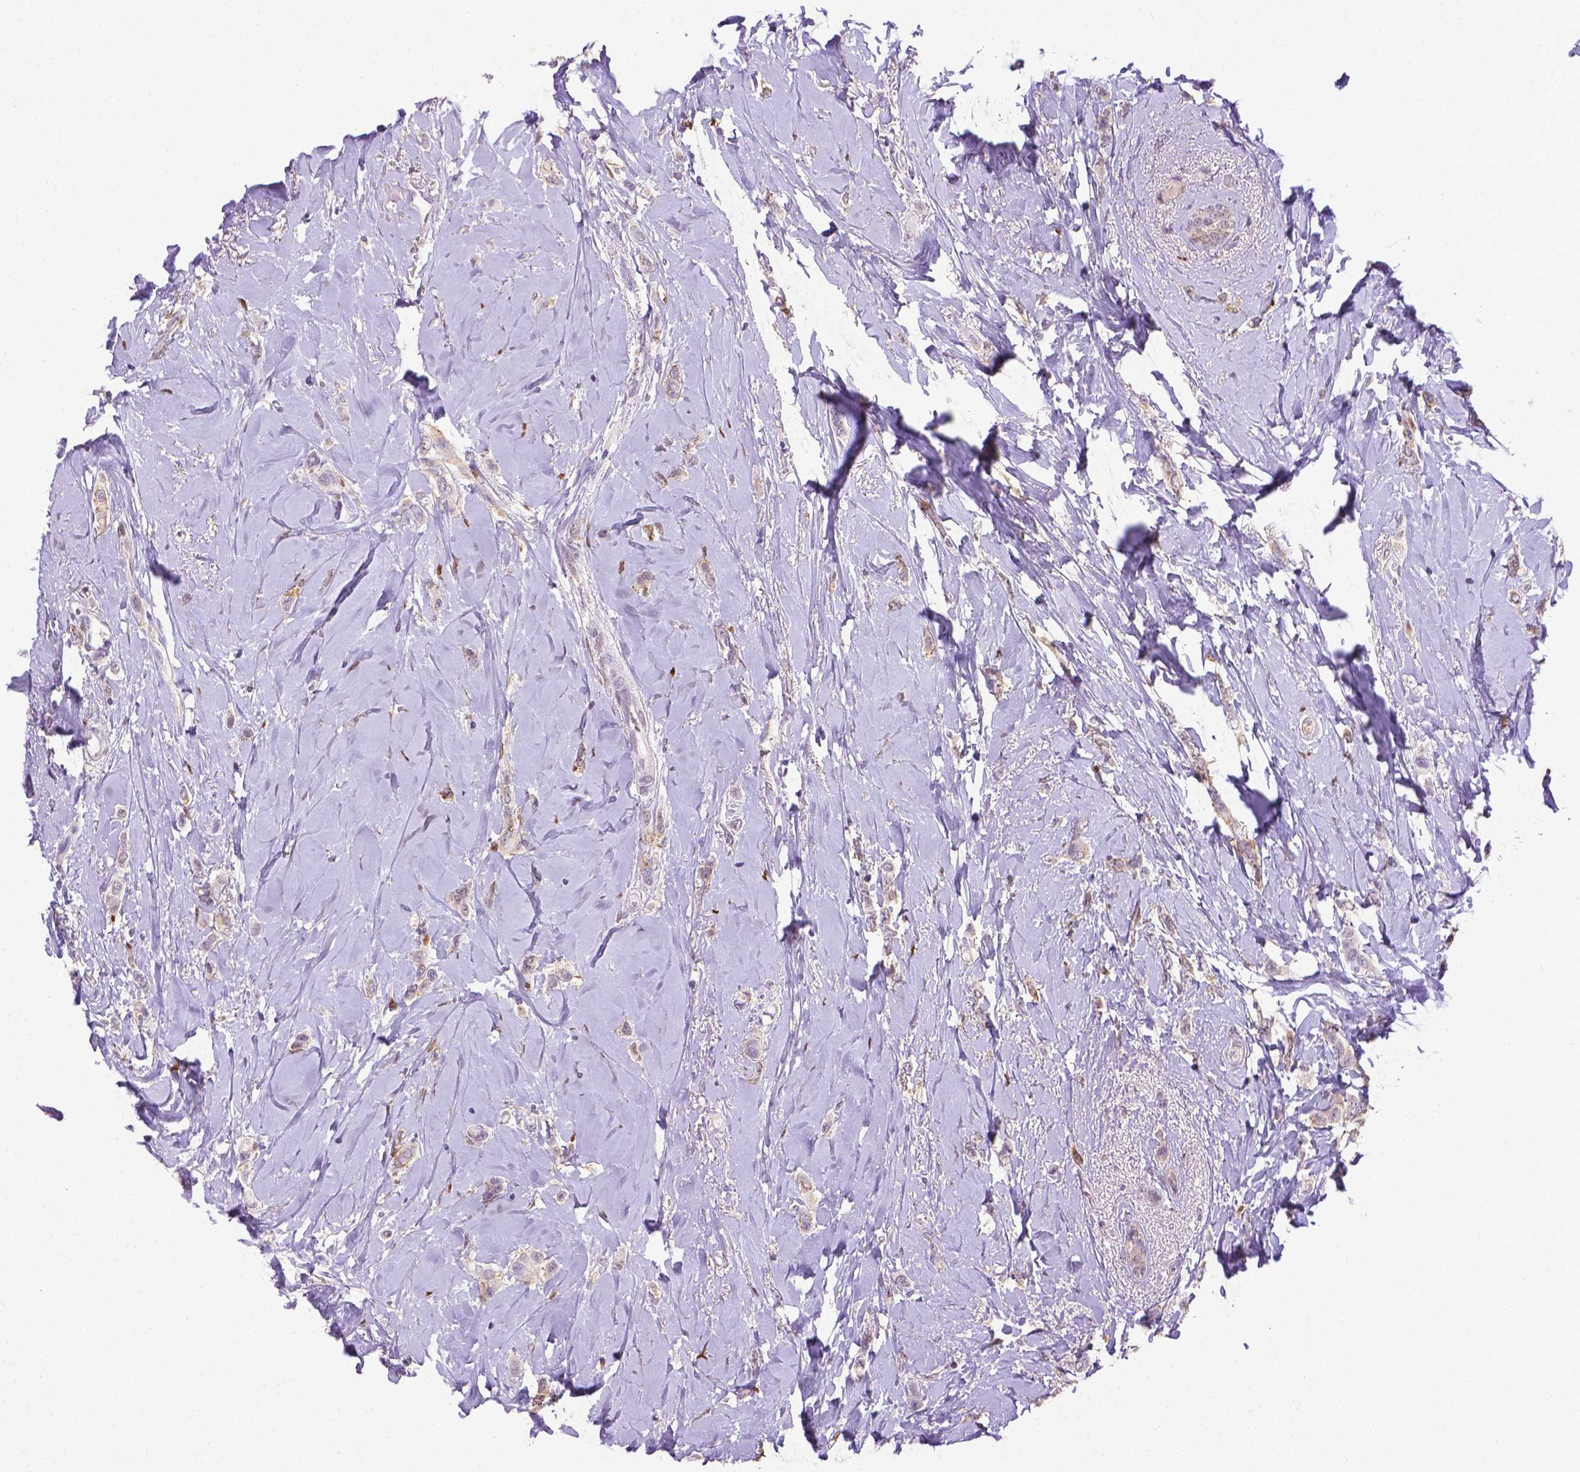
{"staining": {"intensity": "negative", "quantity": "none", "location": "none"}, "tissue": "breast cancer", "cell_type": "Tumor cells", "image_type": "cancer", "snomed": [{"axis": "morphology", "description": "Lobular carcinoma"}, {"axis": "topography", "description": "Breast"}], "caption": "Immunohistochemical staining of human breast cancer (lobular carcinoma) demonstrates no significant positivity in tumor cells.", "gene": "CDKN1A", "patient": {"sex": "female", "age": 66}}